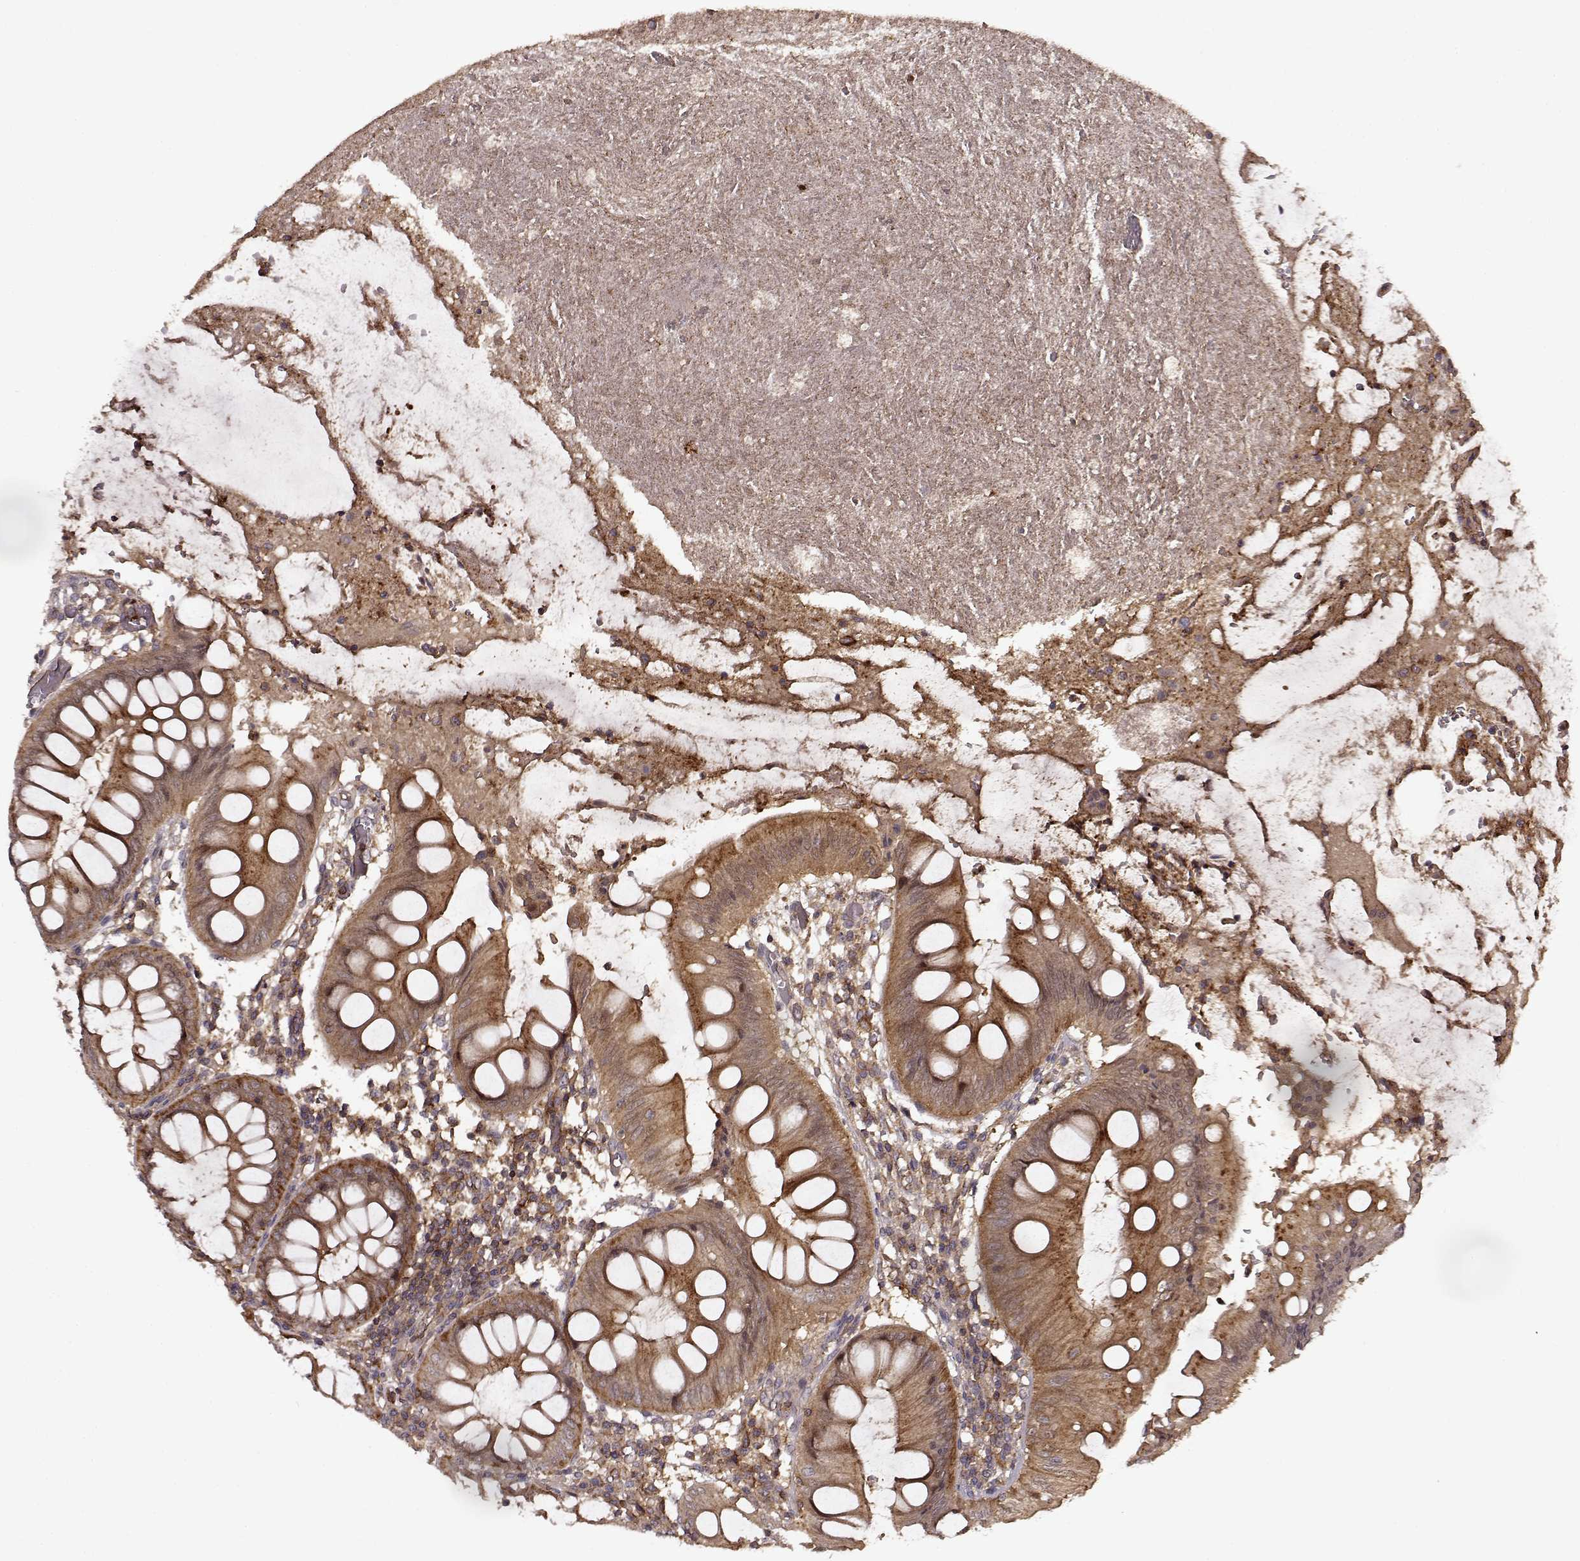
{"staining": {"intensity": "negative", "quantity": "none", "location": "none"}, "tissue": "appendix", "cell_type": "Glandular cells", "image_type": "normal", "snomed": [{"axis": "morphology", "description": "Normal tissue, NOS"}, {"axis": "morphology", "description": "Inflammation, NOS"}, {"axis": "topography", "description": "Appendix"}], "caption": "Glandular cells are negative for brown protein staining in unremarkable appendix.", "gene": "IFRD2", "patient": {"sex": "male", "age": 16}}